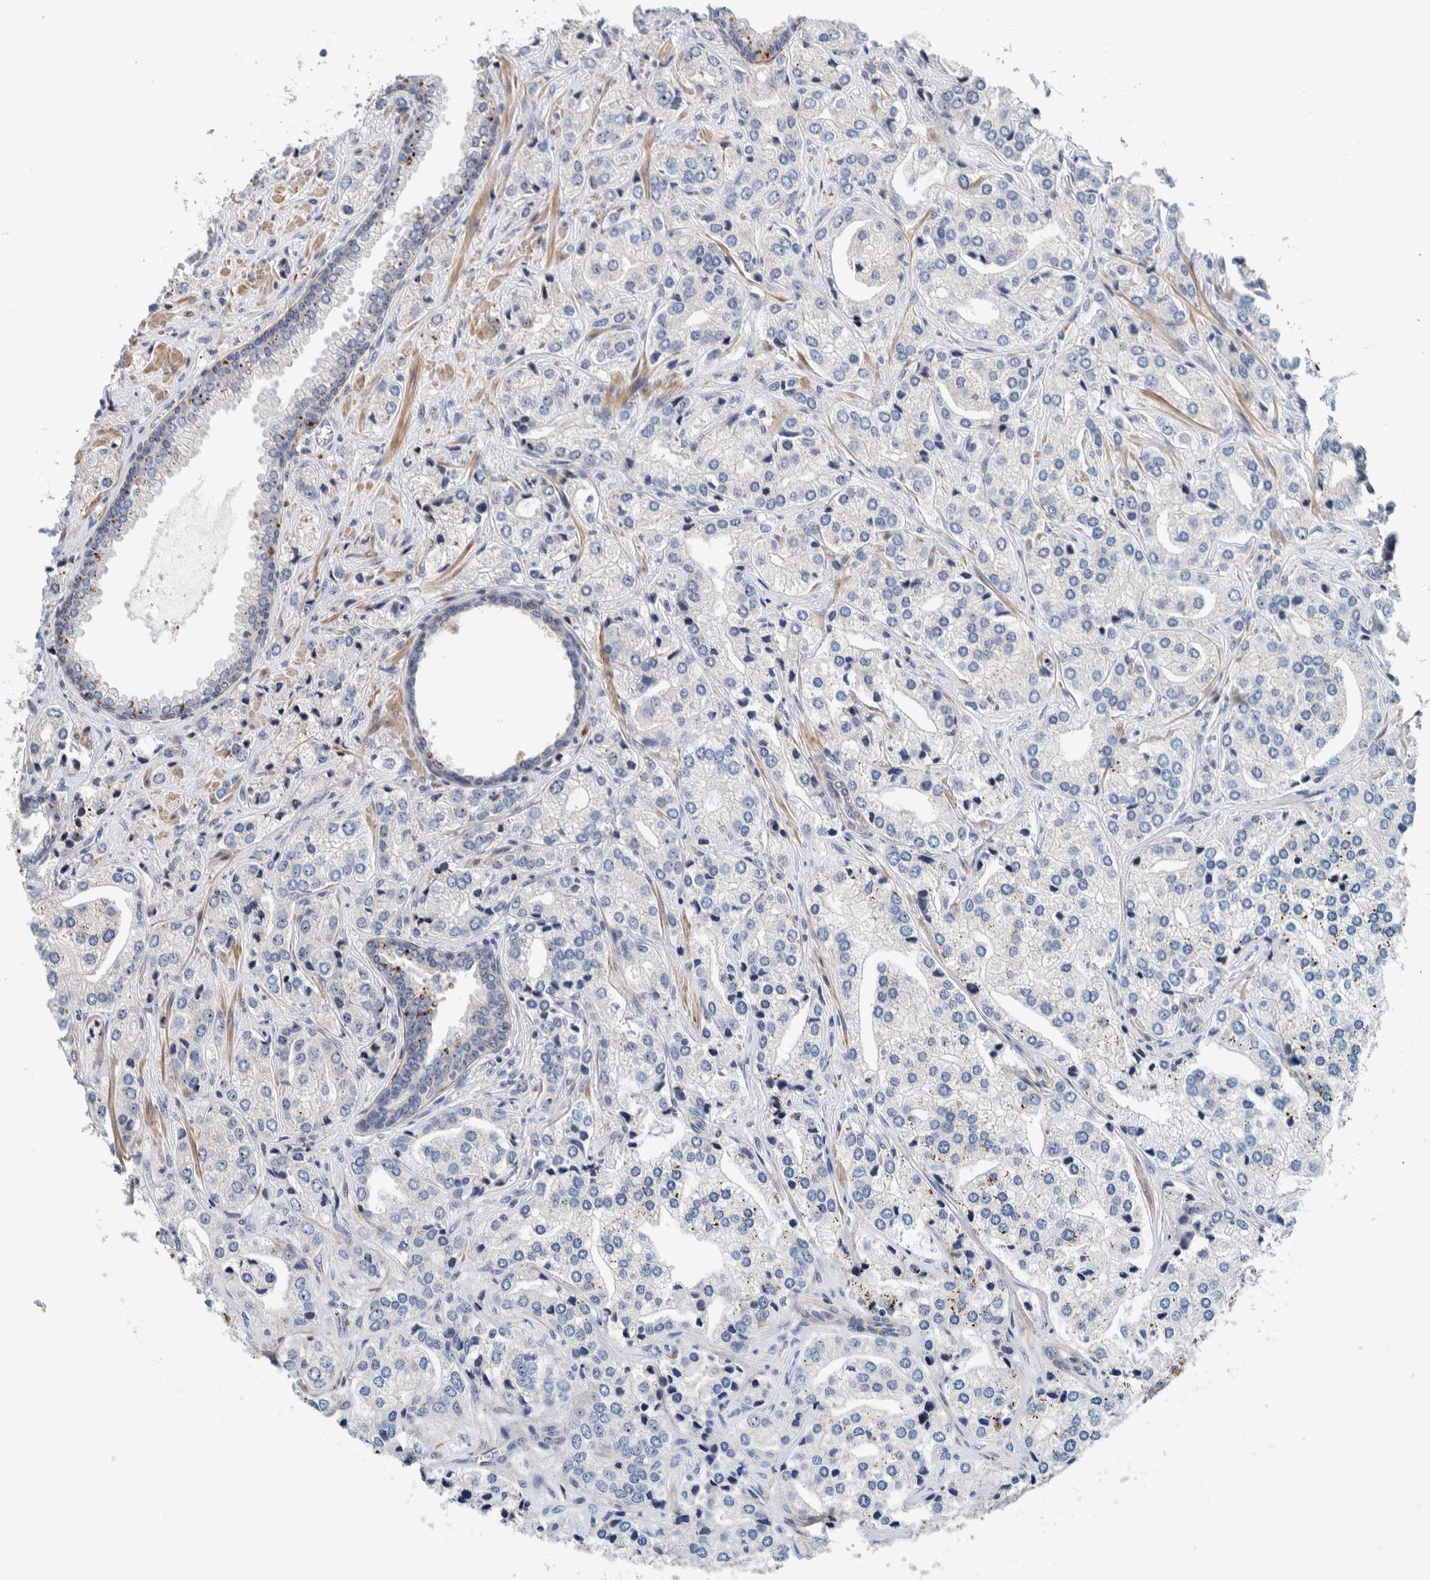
{"staining": {"intensity": "moderate", "quantity": "<25%", "location": "nuclear"}, "tissue": "prostate cancer", "cell_type": "Tumor cells", "image_type": "cancer", "snomed": [{"axis": "morphology", "description": "Adenocarcinoma, High grade"}, {"axis": "topography", "description": "Prostate"}], "caption": "Protein expression analysis of prostate adenocarcinoma (high-grade) exhibits moderate nuclear positivity in approximately <25% of tumor cells. The staining is performed using DAB brown chromogen to label protein expression. The nuclei are counter-stained blue using hematoxylin.", "gene": "NOL11", "patient": {"sex": "male", "age": 66}}